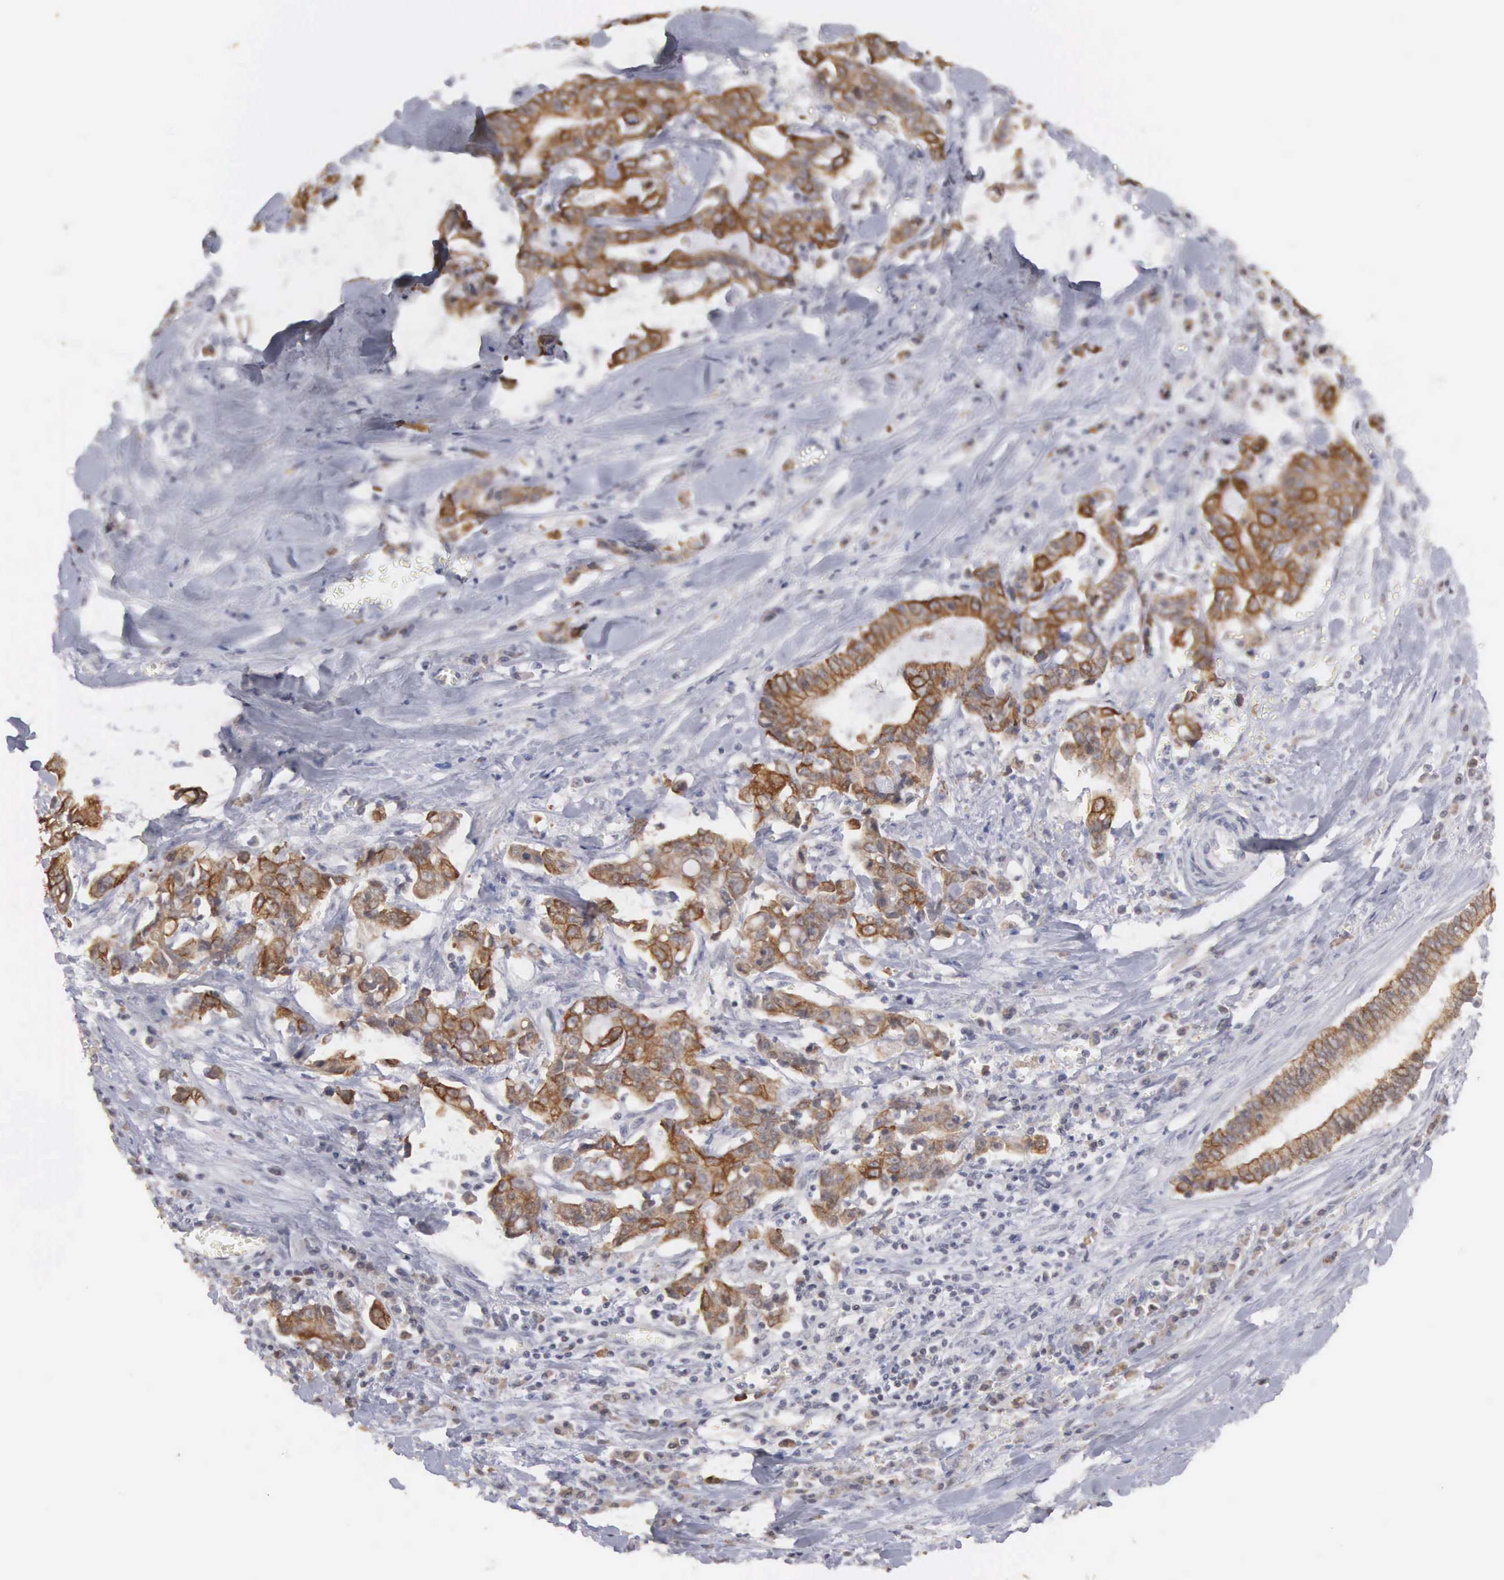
{"staining": {"intensity": "strong", "quantity": ">75%", "location": "cytoplasmic/membranous"}, "tissue": "liver cancer", "cell_type": "Tumor cells", "image_type": "cancer", "snomed": [{"axis": "morphology", "description": "Cholangiocarcinoma"}, {"axis": "topography", "description": "Liver"}], "caption": "DAB (3,3'-diaminobenzidine) immunohistochemical staining of liver cholangiocarcinoma exhibits strong cytoplasmic/membranous protein positivity in approximately >75% of tumor cells.", "gene": "WDR89", "patient": {"sex": "male", "age": 57}}